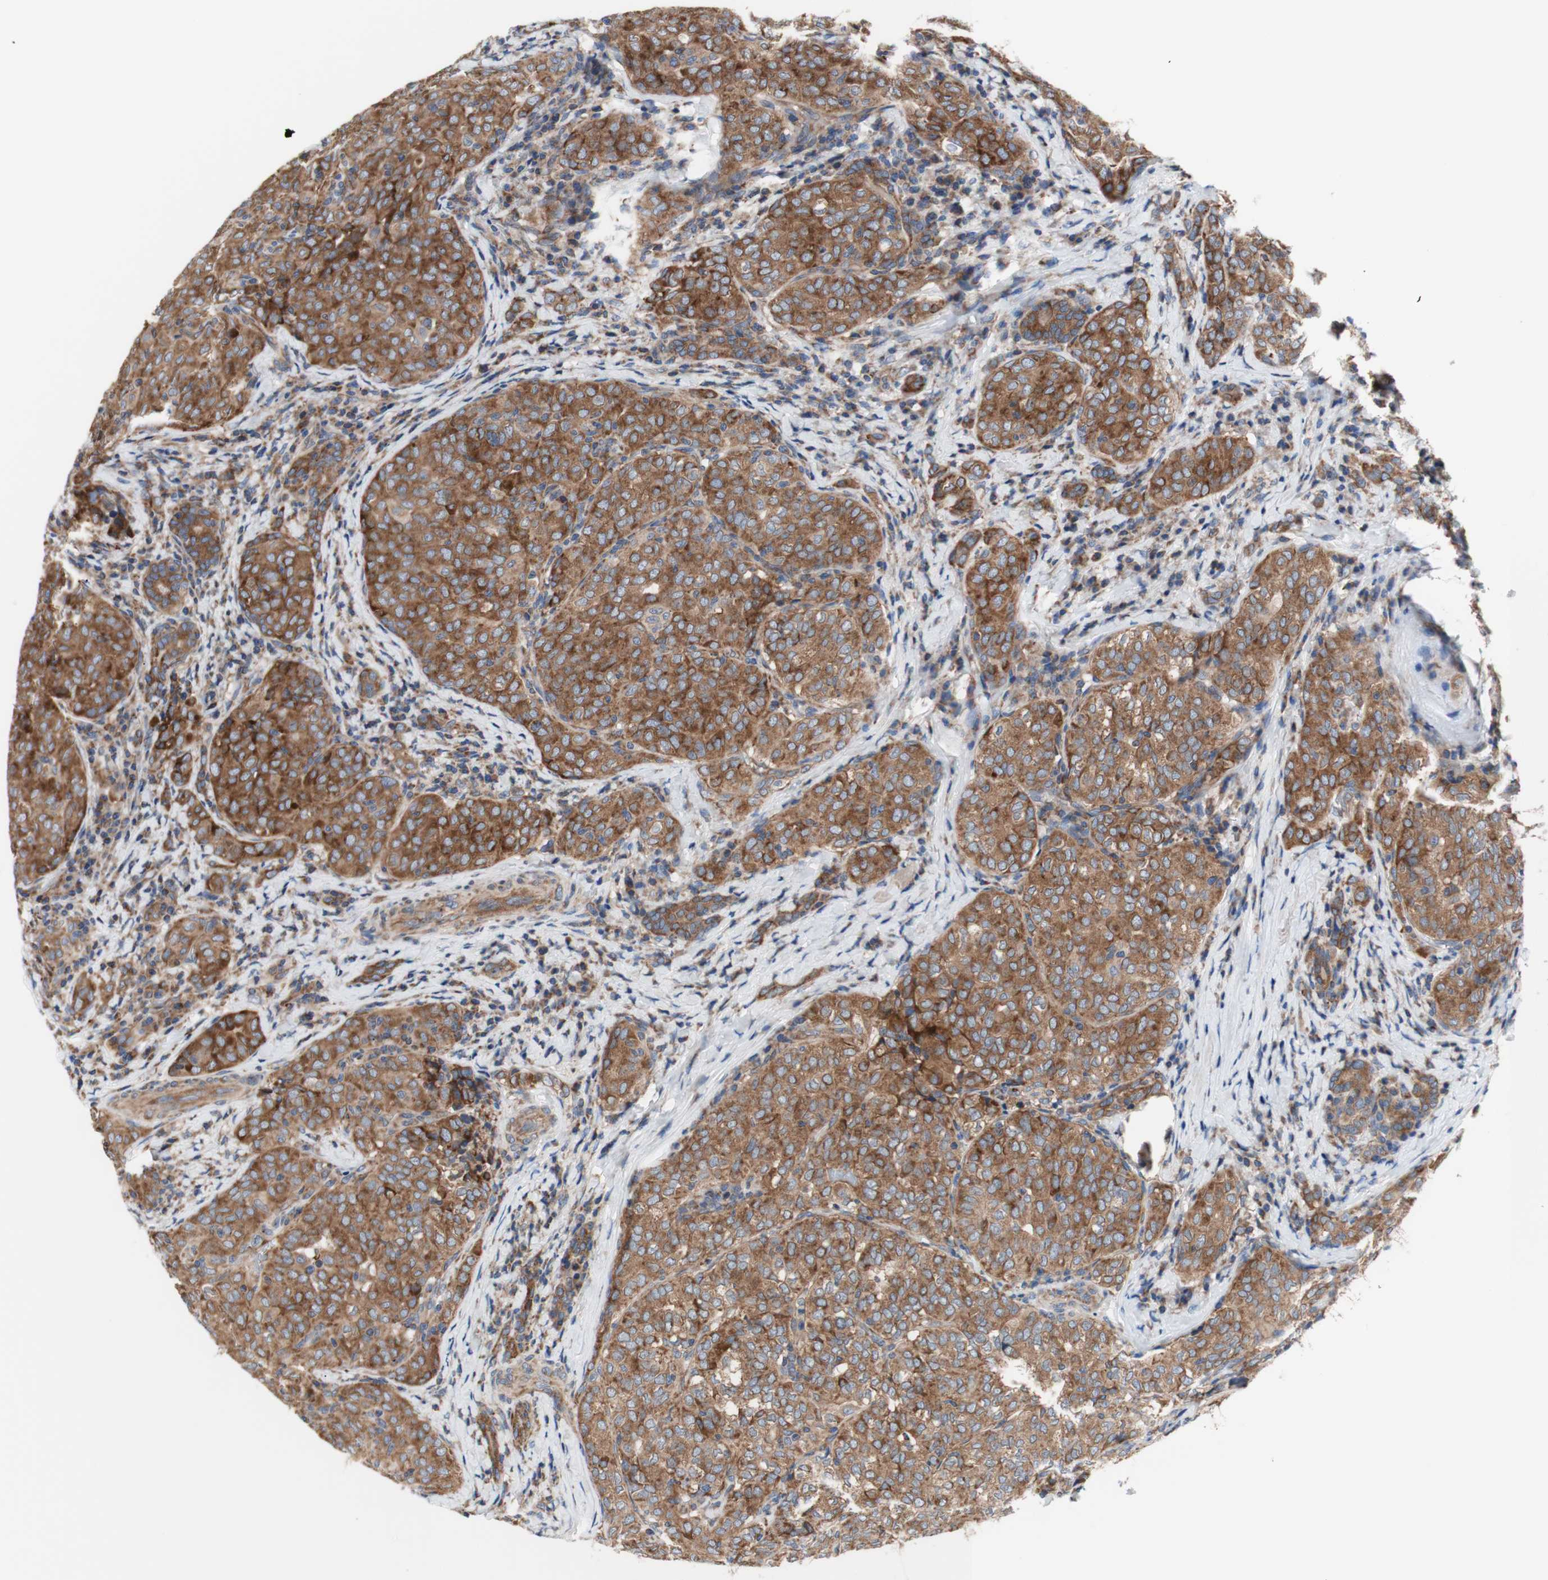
{"staining": {"intensity": "strong", "quantity": ">75%", "location": "cytoplasmic/membranous"}, "tissue": "thyroid cancer", "cell_type": "Tumor cells", "image_type": "cancer", "snomed": [{"axis": "morphology", "description": "Normal tissue, NOS"}, {"axis": "morphology", "description": "Papillary adenocarcinoma, NOS"}, {"axis": "topography", "description": "Thyroid gland"}], "caption": "Thyroid cancer tissue reveals strong cytoplasmic/membranous expression in approximately >75% of tumor cells, visualized by immunohistochemistry.", "gene": "FMR1", "patient": {"sex": "female", "age": 30}}